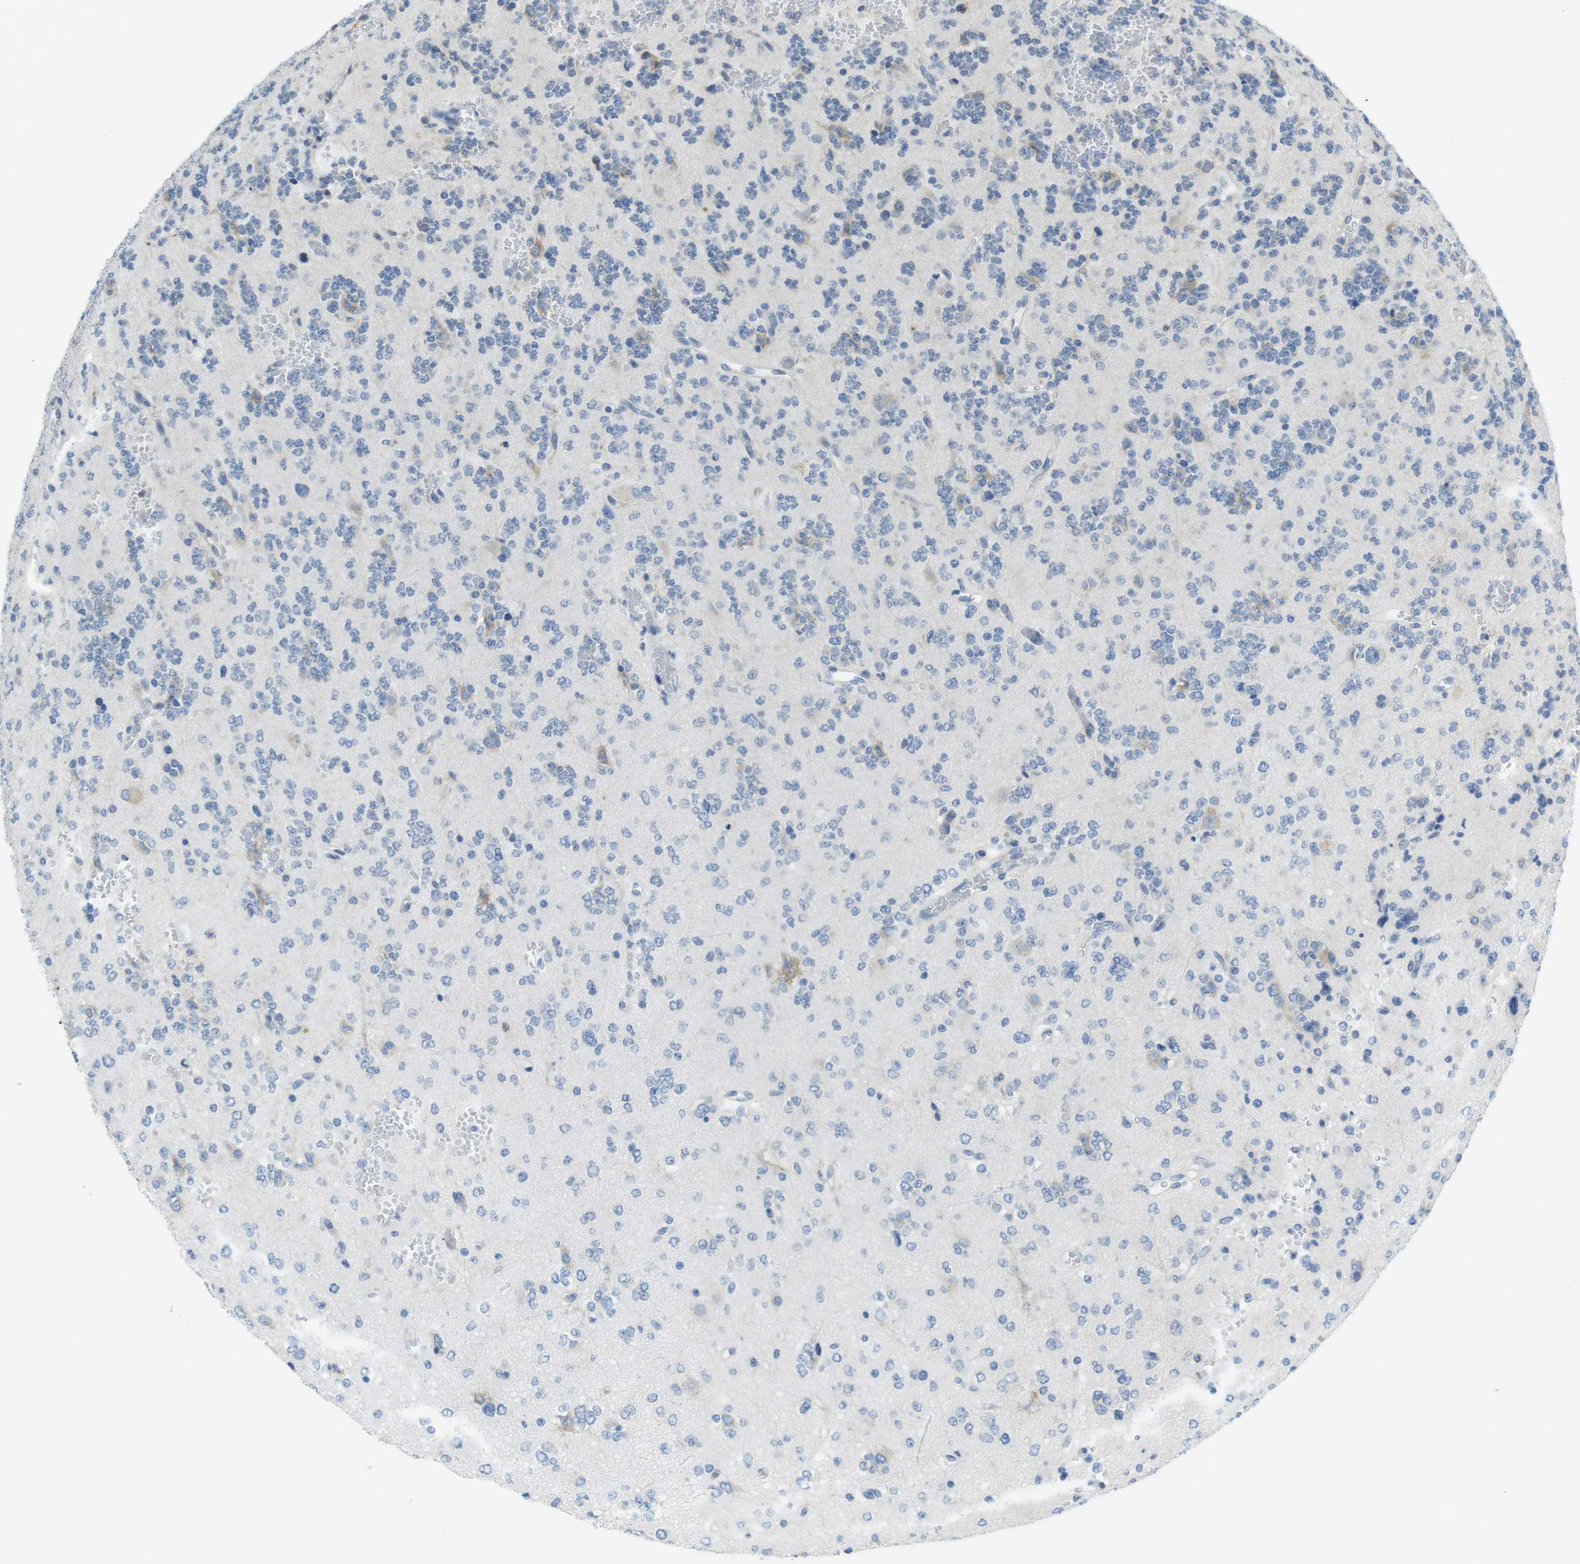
{"staining": {"intensity": "weak", "quantity": "25%-75%", "location": "cytoplasmic/membranous"}, "tissue": "glioma", "cell_type": "Tumor cells", "image_type": "cancer", "snomed": [{"axis": "morphology", "description": "Glioma, malignant, Low grade"}, {"axis": "topography", "description": "Brain"}], "caption": "This image exhibits malignant low-grade glioma stained with IHC to label a protein in brown. The cytoplasmic/membranous of tumor cells show weak positivity for the protein. Nuclei are counter-stained blue.", "gene": "CLPTM1L", "patient": {"sex": "male", "age": 38}}